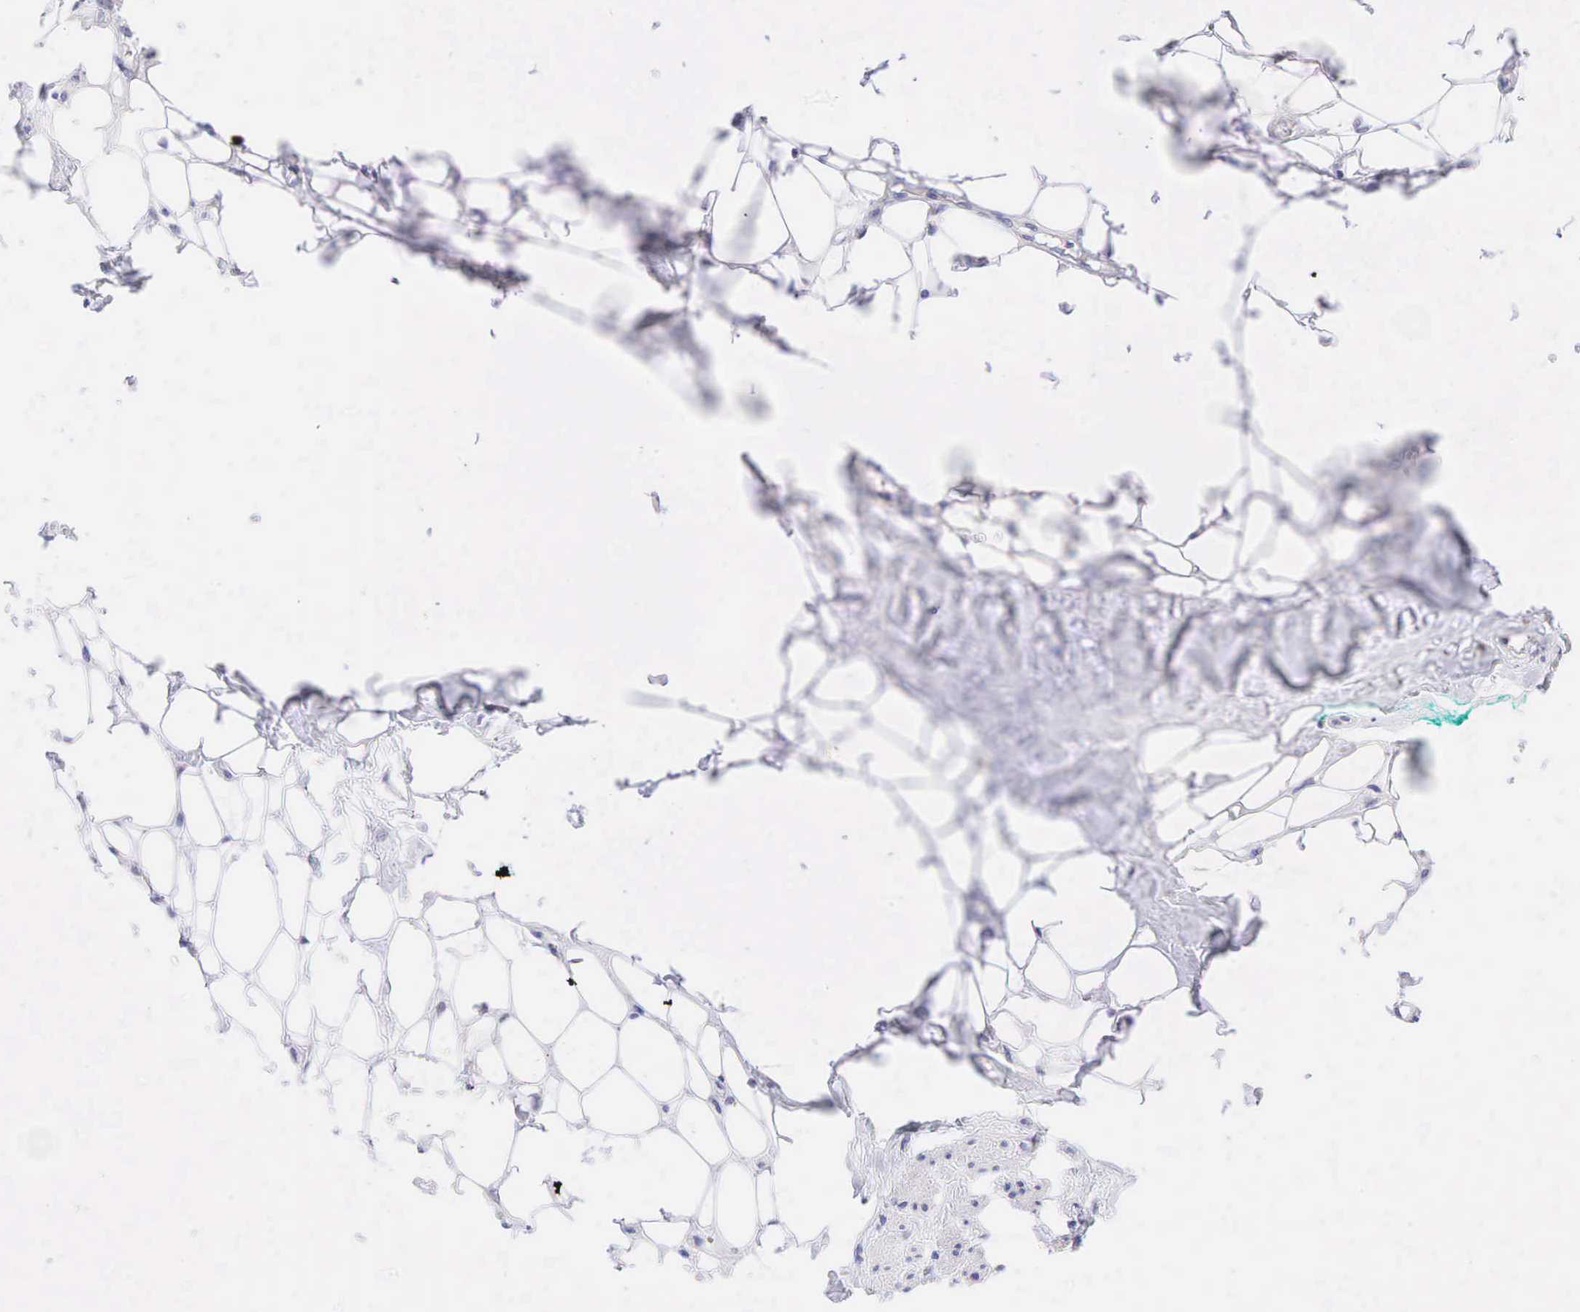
{"staining": {"intensity": "negative", "quantity": "none", "location": "none"}, "tissue": "head and neck cancer", "cell_type": "Tumor cells", "image_type": "cancer", "snomed": [{"axis": "morphology", "description": "Squamous cell carcinoma, NOS"}, {"axis": "topography", "description": "Oral tissue"}, {"axis": "topography", "description": "Head-Neck"}], "caption": "Head and neck cancer was stained to show a protein in brown. There is no significant staining in tumor cells. (DAB (3,3'-diaminobenzidine) immunohistochemistry with hematoxylin counter stain).", "gene": "AR", "patient": {"sex": "female", "age": 82}}